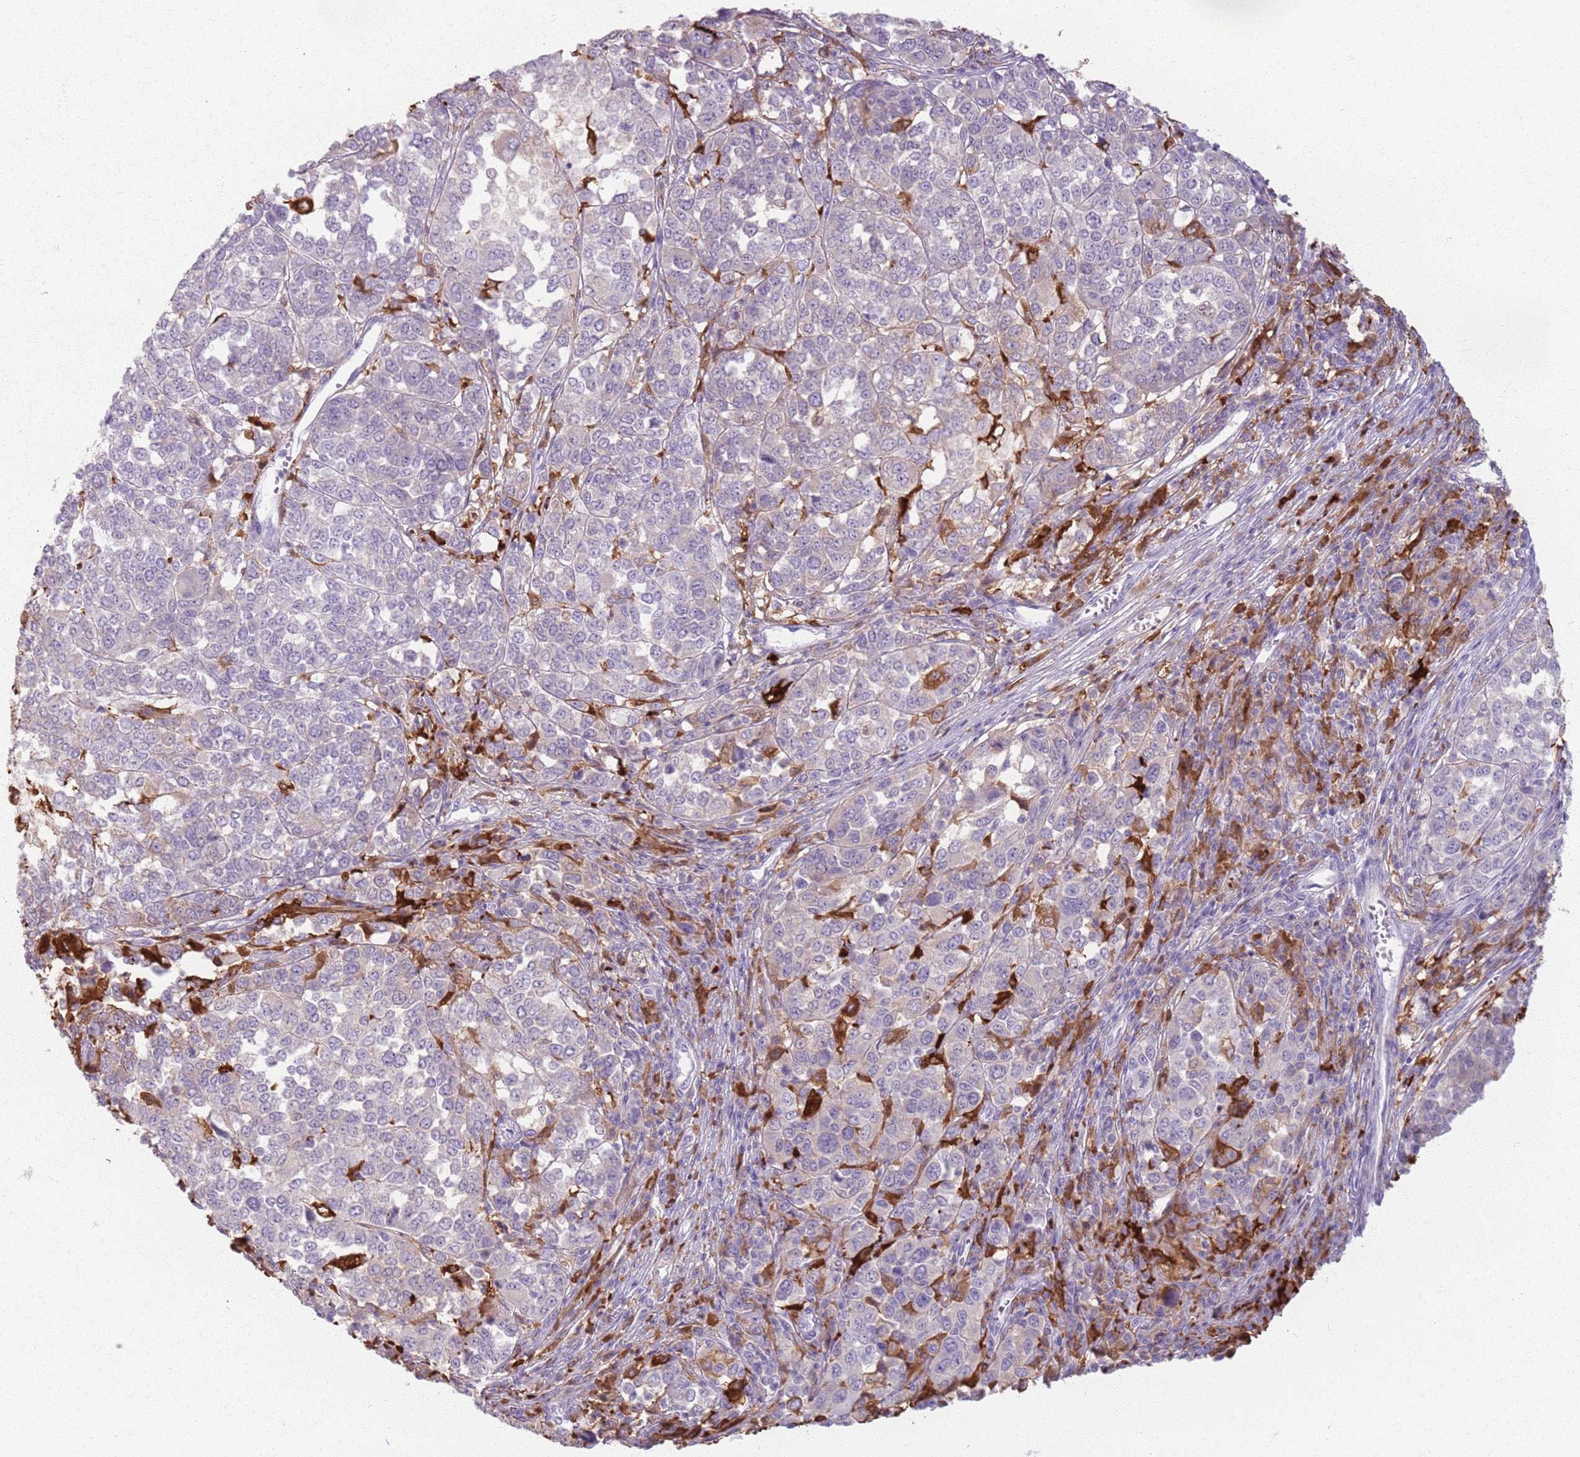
{"staining": {"intensity": "moderate", "quantity": "<25%", "location": "cytoplasmic/membranous"}, "tissue": "melanoma", "cell_type": "Tumor cells", "image_type": "cancer", "snomed": [{"axis": "morphology", "description": "Malignant melanoma, Metastatic site"}, {"axis": "topography", "description": "Lymph node"}], "caption": "IHC micrograph of neoplastic tissue: human melanoma stained using IHC demonstrates low levels of moderate protein expression localized specifically in the cytoplasmic/membranous of tumor cells, appearing as a cytoplasmic/membranous brown color.", "gene": "GDPGP1", "patient": {"sex": "male", "age": 44}}